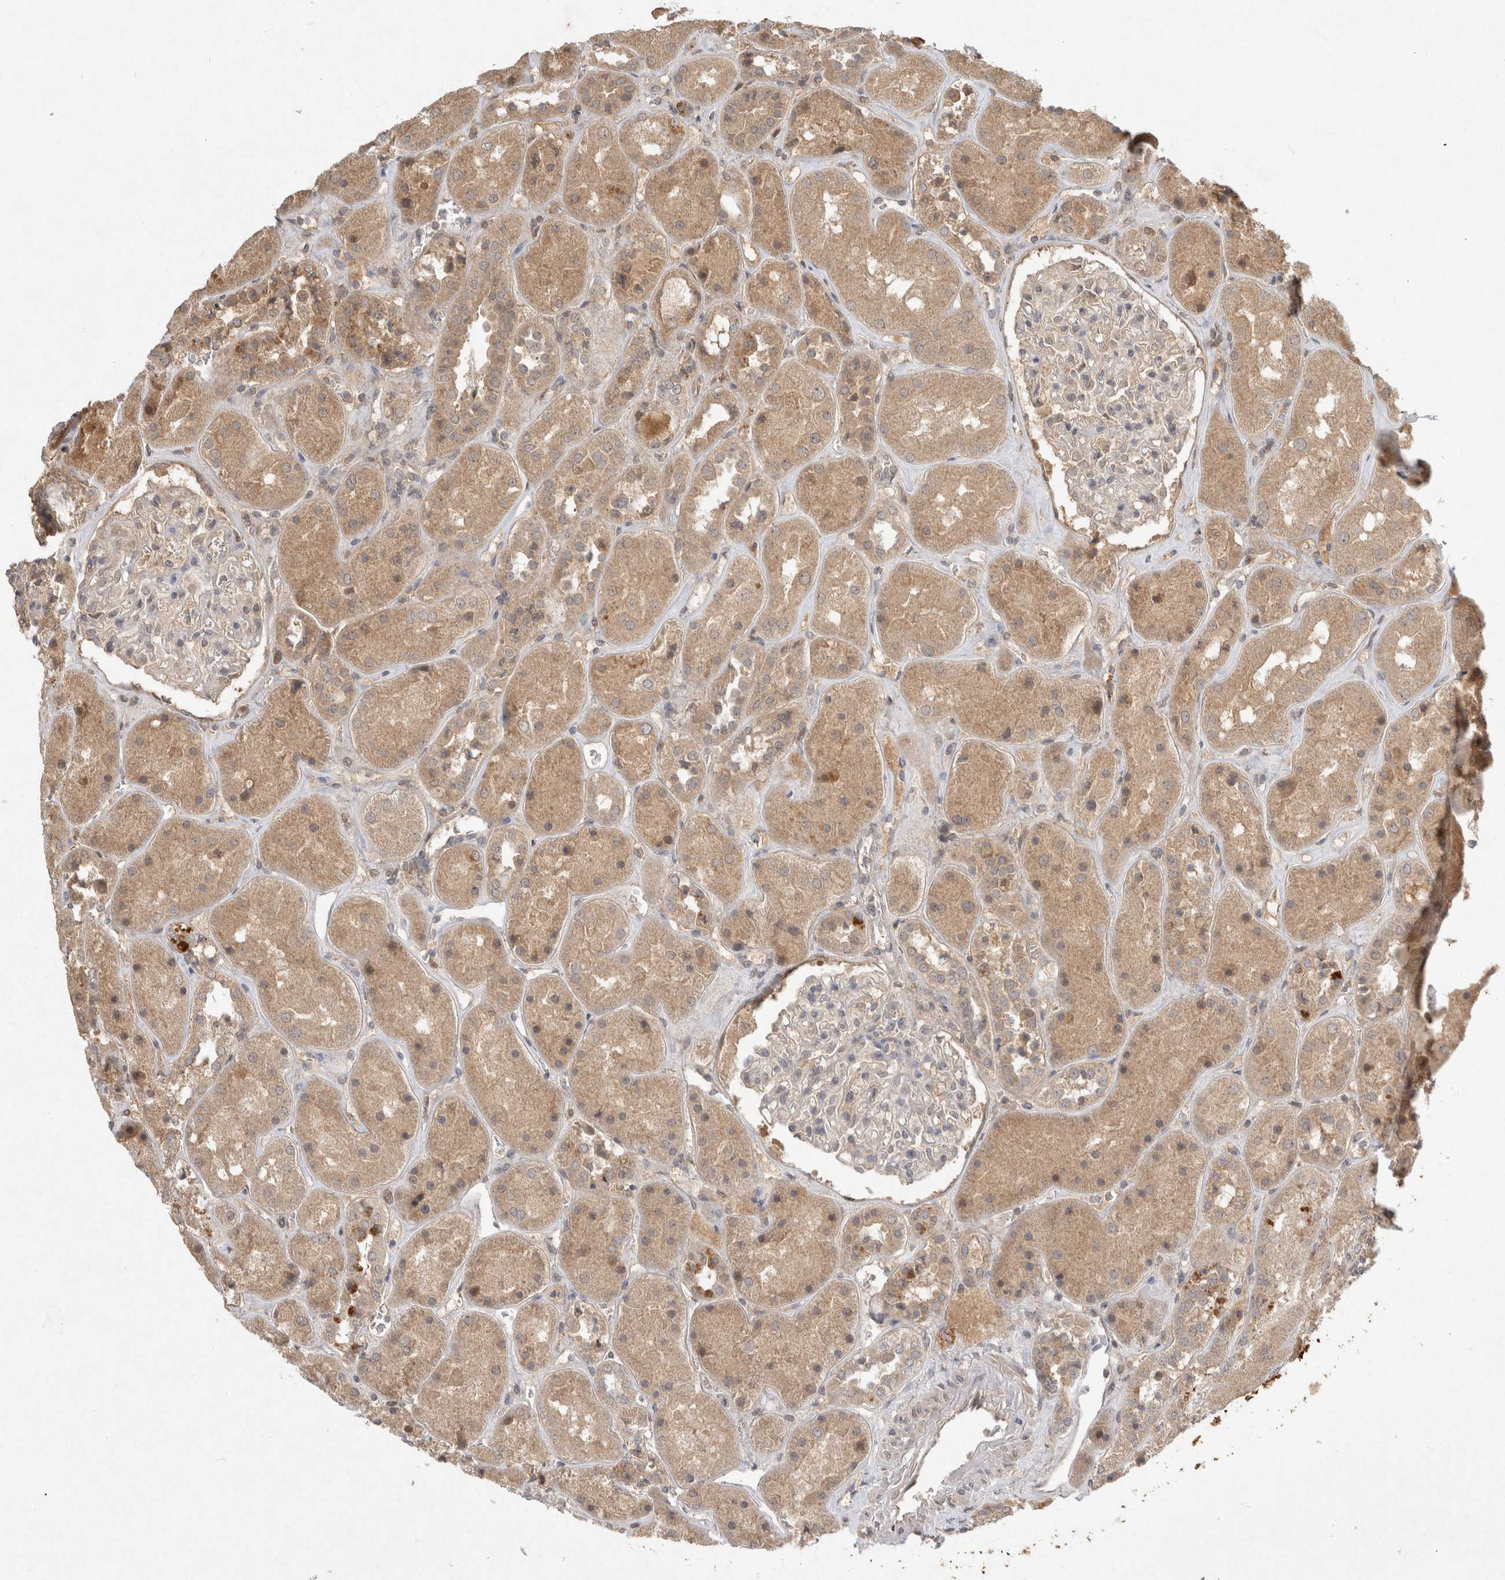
{"staining": {"intensity": "negative", "quantity": "none", "location": "none"}, "tissue": "kidney", "cell_type": "Cells in glomeruli", "image_type": "normal", "snomed": [{"axis": "morphology", "description": "Normal tissue, NOS"}, {"axis": "topography", "description": "Kidney"}], "caption": "An immunohistochemistry micrograph of unremarkable kidney is shown. There is no staining in cells in glomeruli of kidney. (Immunohistochemistry, brightfield microscopy, high magnification).", "gene": "LOXL2", "patient": {"sex": "male", "age": 70}}